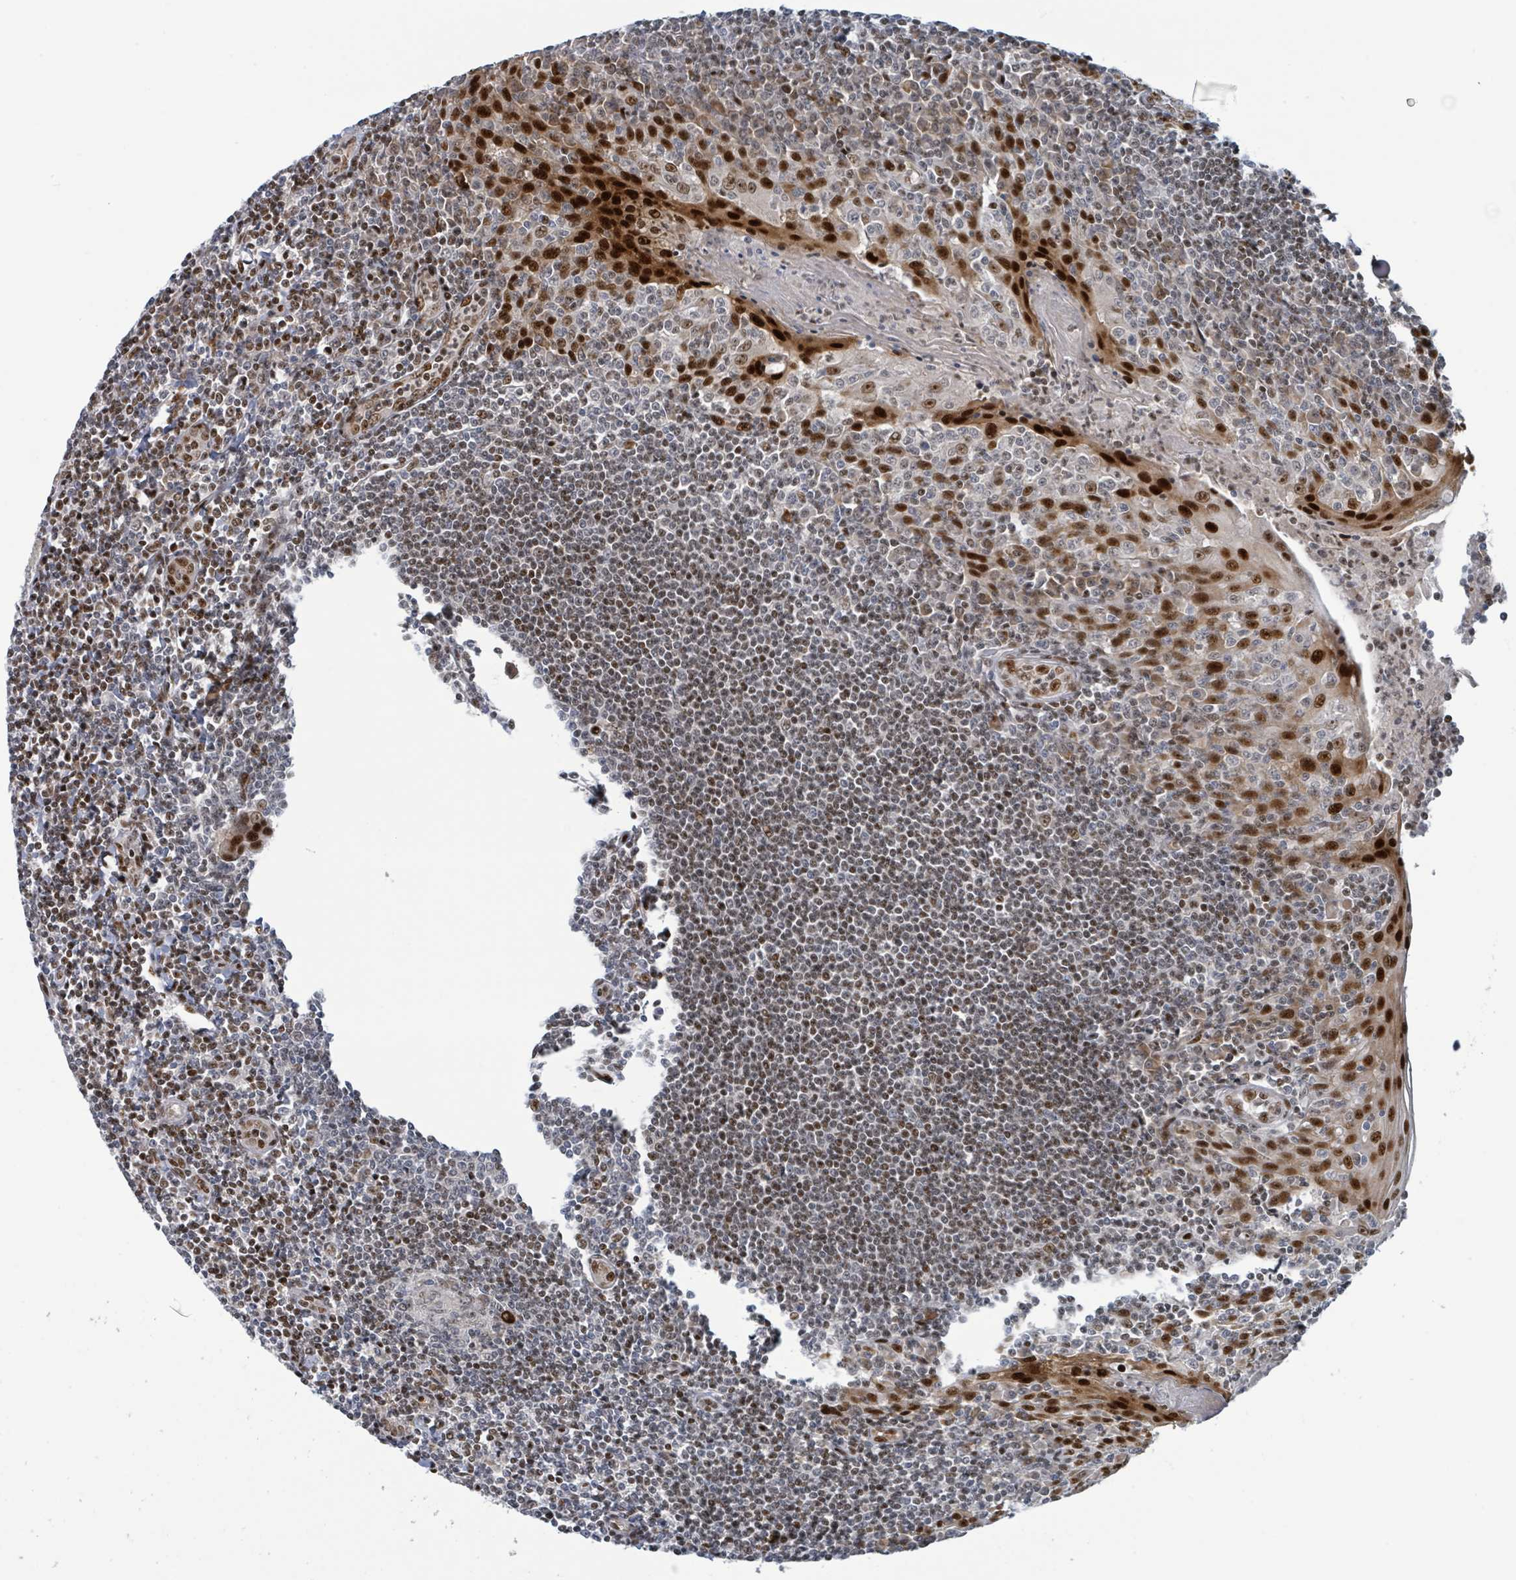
{"staining": {"intensity": "moderate", "quantity": "<25%", "location": "nuclear"}, "tissue": "tonsil", "cell_type": "Germinal center cells", "image_type": "normal", "snomed": [{"axis": "morphology", "description": "Normal tissue, NOS"}, {"axis": "topography", "description": "Tonsil"}], "caption": "This photomicrograph demonstrates normal tonsil stained with immunohistochemistry to label a protein in brown. The nuclear of germinal center cells show moderate positivity for the protein. Nuclei are counter-stained blue.", "gene": "KLF3", "patient": {"sex": "male", "age": 27}}